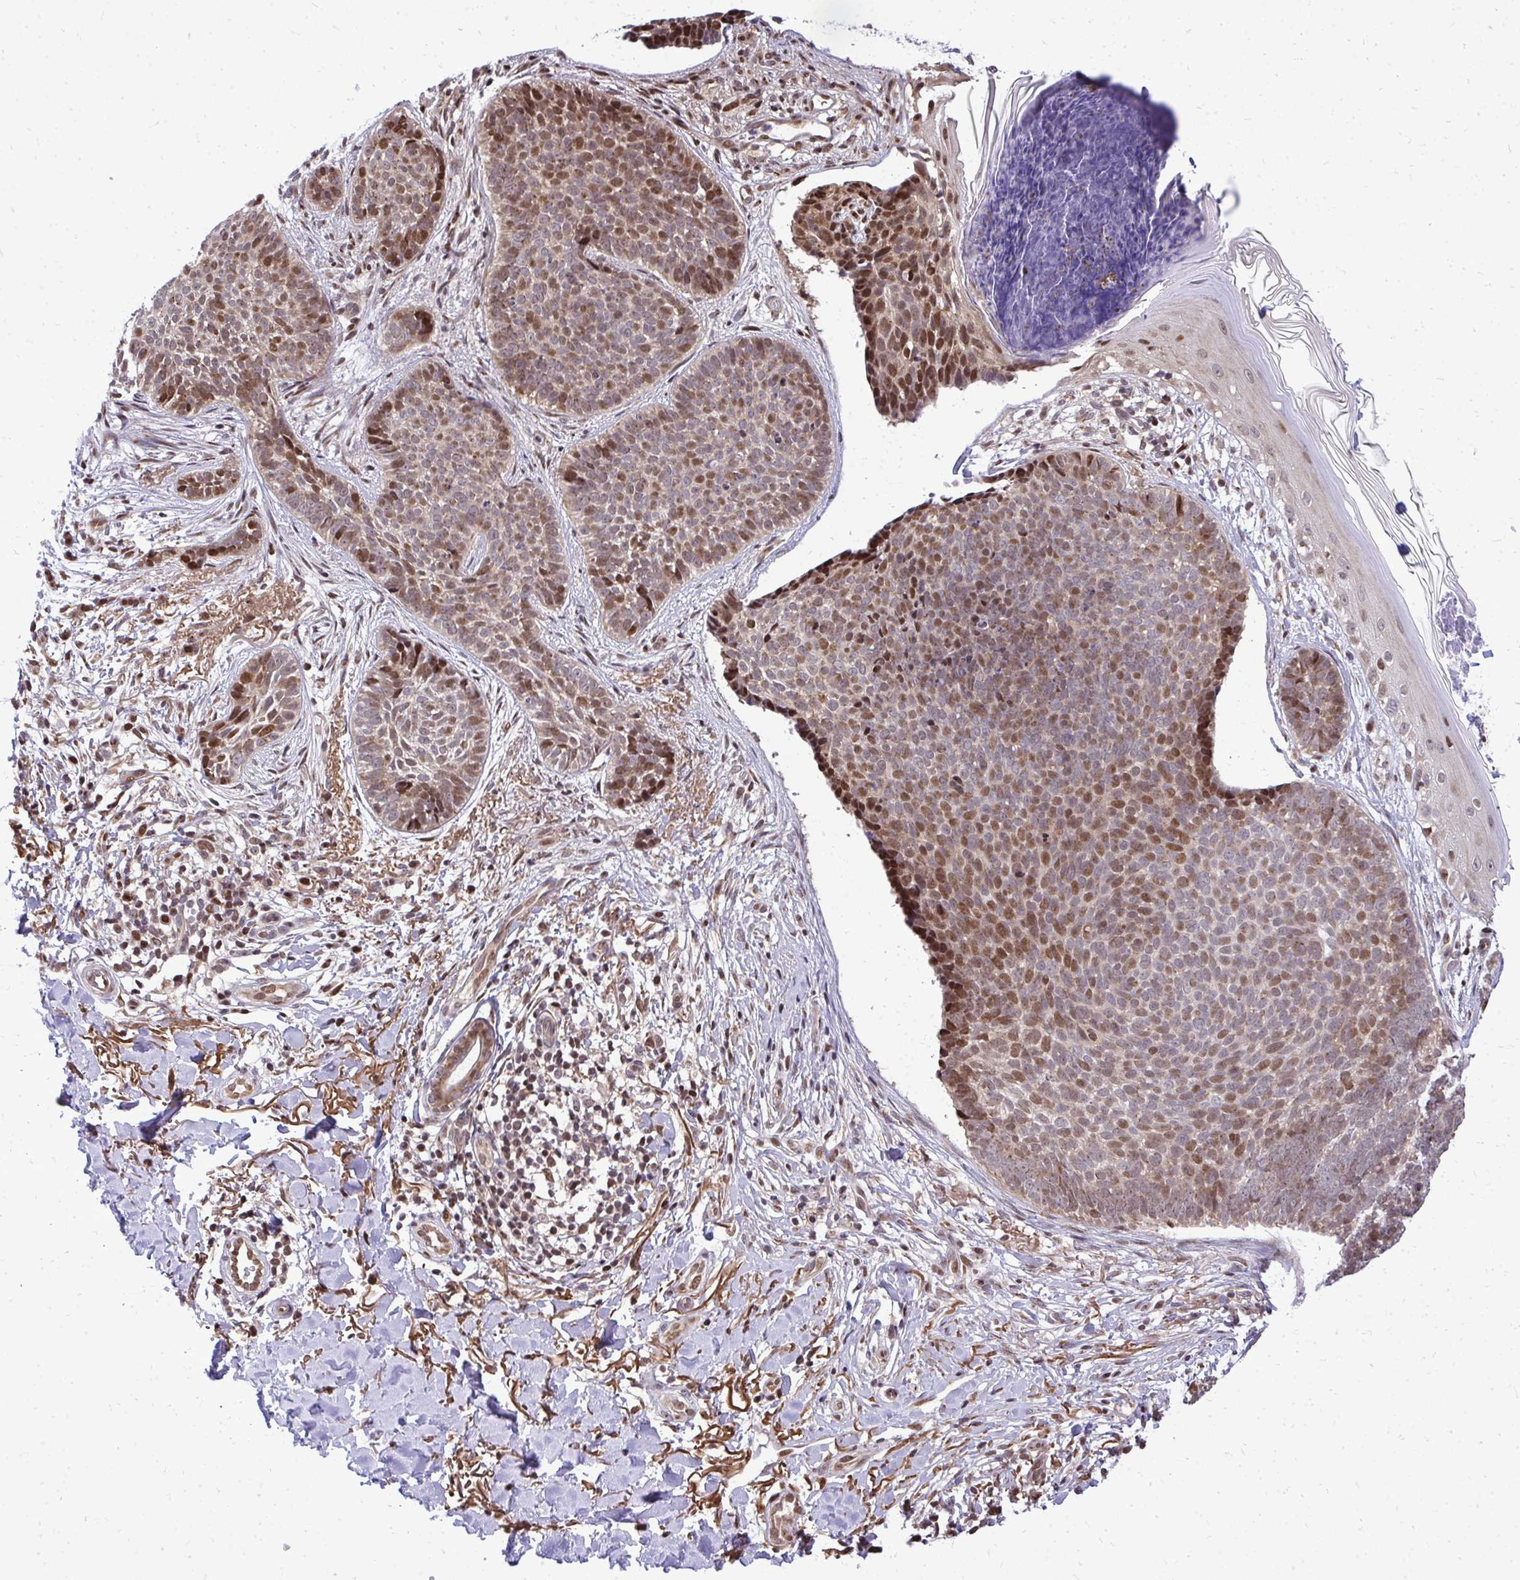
{"staining": {"intensity": "moderate", "quantity": "25%-75%", "location": "nuclear"}, "tissue": "skin cancer", "cell_type": "Tumor cells", "image_type": "cancer", "snomed": [{"axis": "morphology", "description": "Basal cell carcinoma"}, {"axis": "topography", "description": "Skin"}, {"axis": "topography", "description": "Skin of back"}], "caption": "A brown stain shows moderate nuclear positivity of a protein in human skin basal cell carcinoma tumor cells.", "gene": "PIGY", "patient": {"sex": "male", "age": 81}}